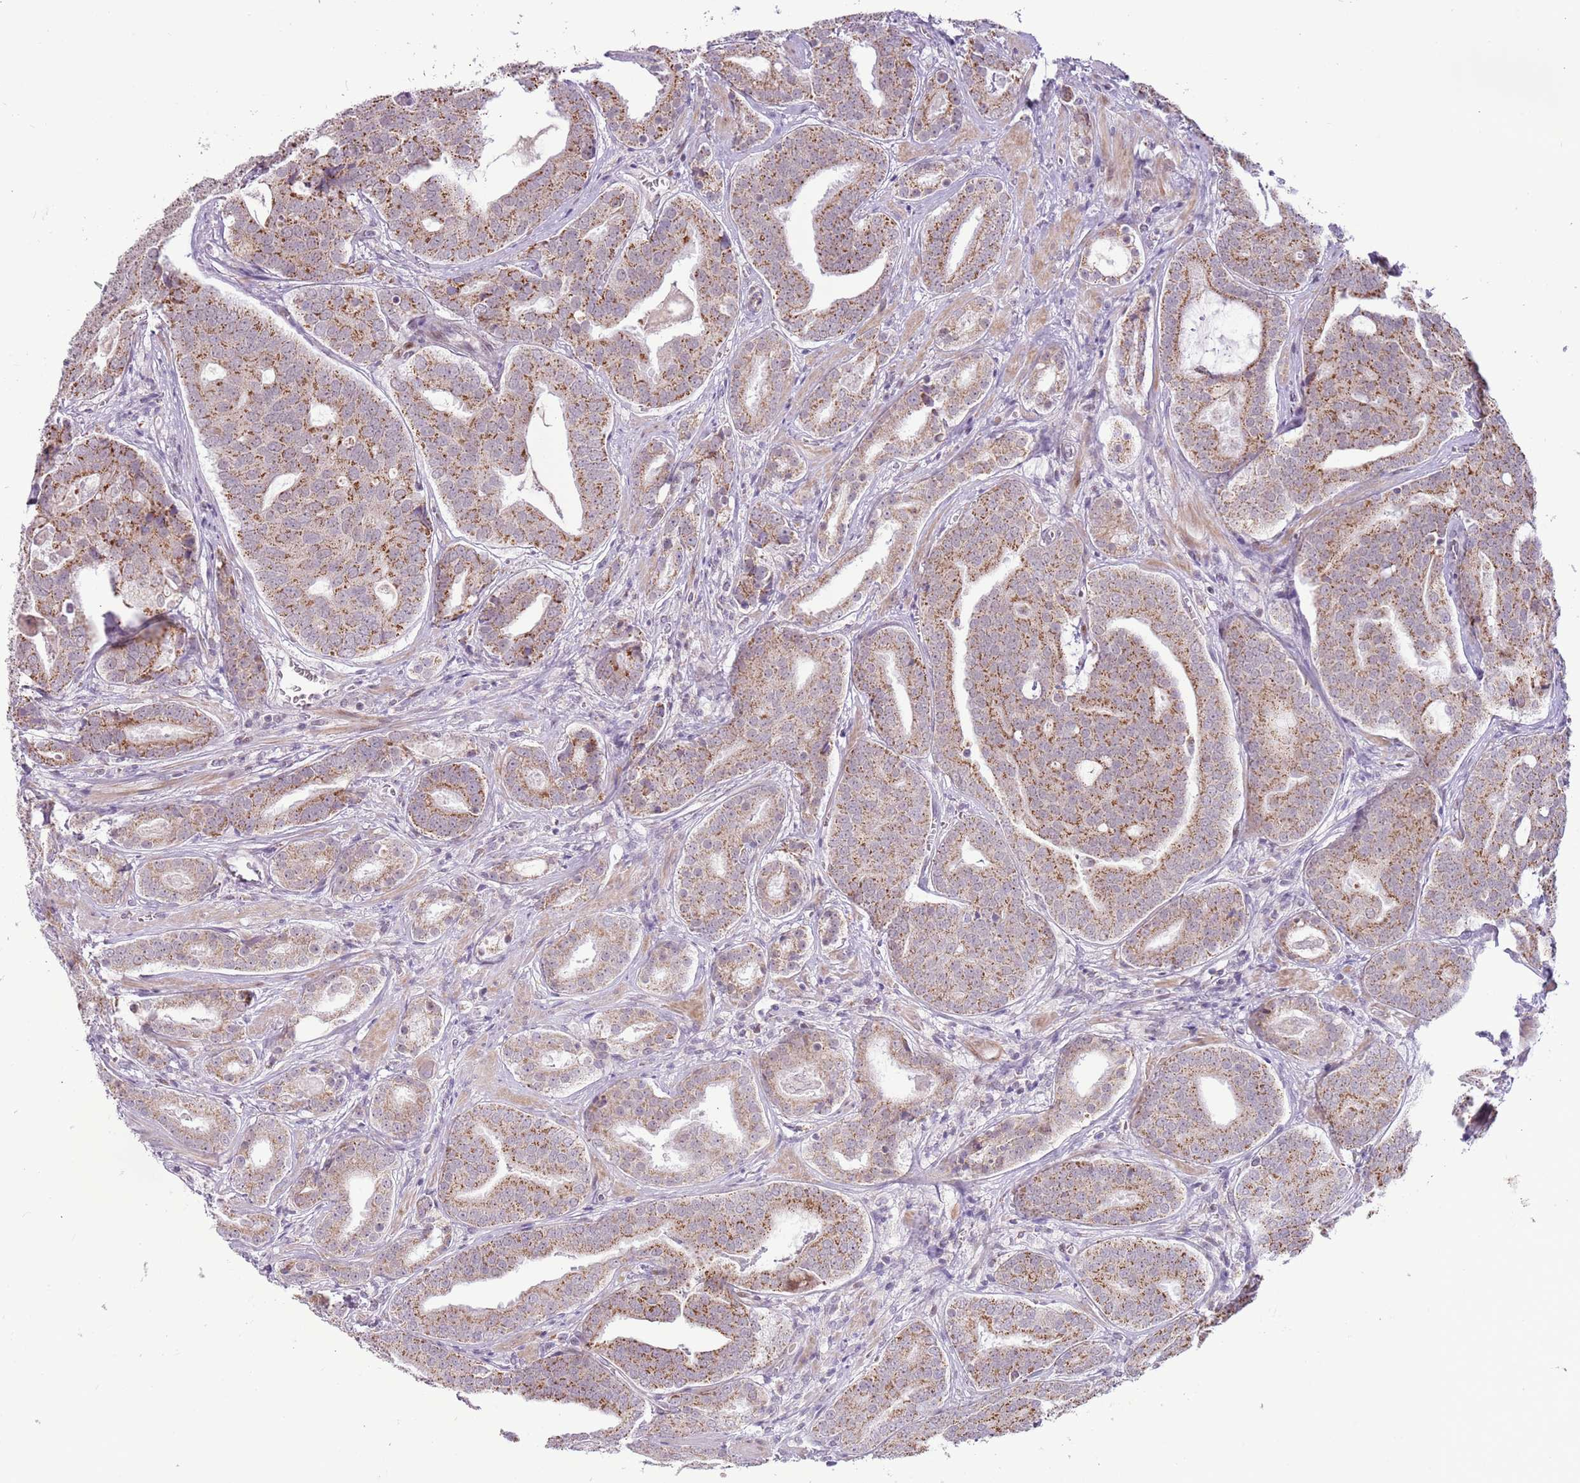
{"staining": {"intensity": "moderate", "quantity": ">75%", "location": "cytoplasmic/membranous"}, "tissue": "prostate cancer", "cell_type": "Tumor cells", "image_type": "cancer", "snomed": [{"axis": "morphology", "description": "Adenocarcinoma, High grade"}, {"axis": "topography", "description": "Prostate"}], "caption": "Immunohistochemistry staining of adenocarcinoma (high-grade) (prostate), which shows medium levels of moderate cytoplasmic/membranous positivity in about >75% of tumor cells indicating moderate cytoplasmic/membranous protein expression. The staining was performed using DAB (3,3'-diaminobenzidine) (brown) for protein detection and nuclei were counterstained in hematoxylin (blue).", "gene": "MLLT11", "patient": {"sex": "male", "age": 55}}